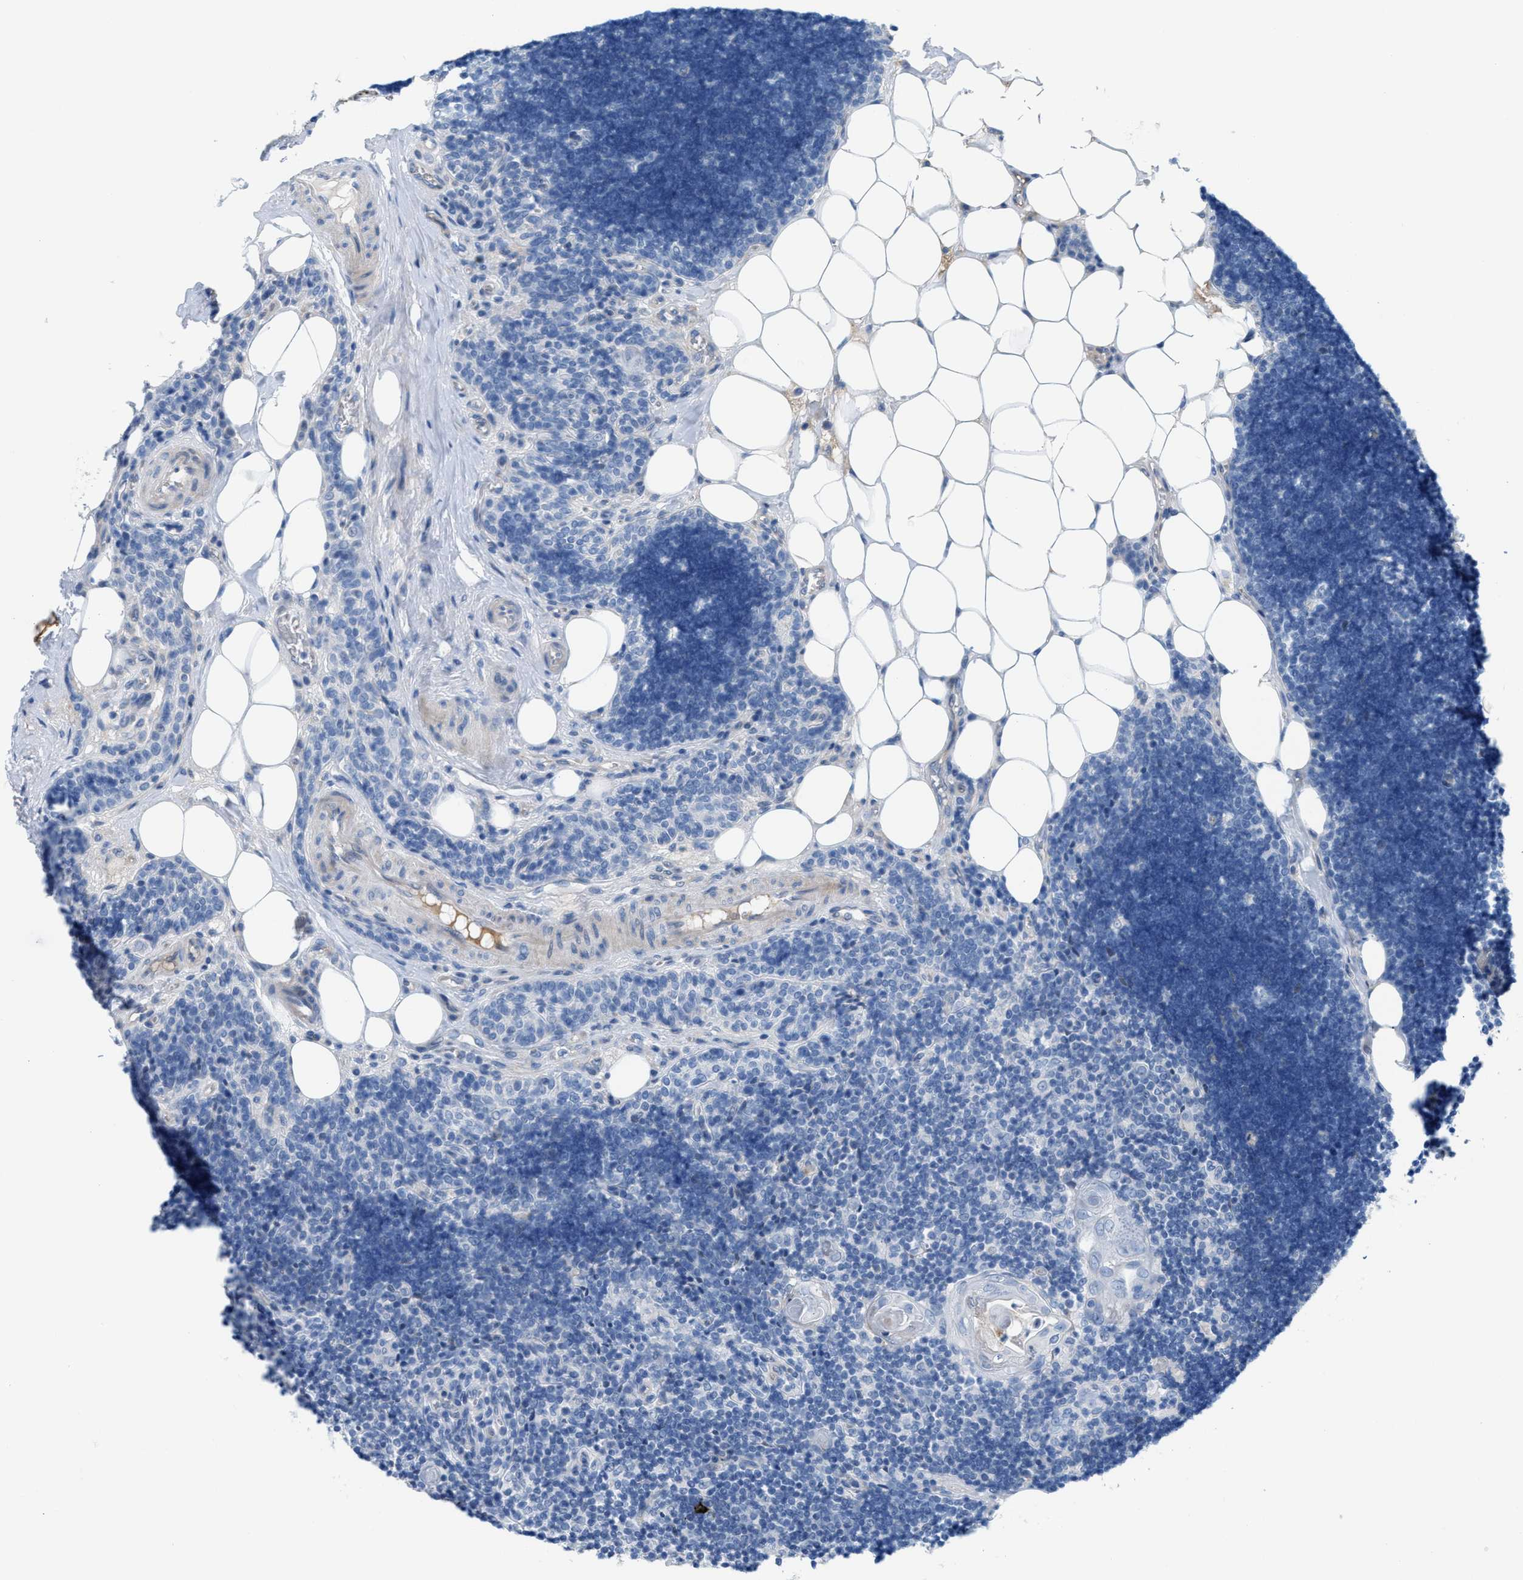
{"staining": {"intensity": "negative", "quantity": "none", "location": "none"}, "tissue": "lymph node", "cell_type": "Germinal center cells", "image_type": "normal", "snomed": [{"axis": "morphology", "description": "Normal tissue, NOS"}, {"axis": "topography", "description": "Lymph node"}], "caption": "An image of lymph node stained for a protein exhibits no brown staining in germinal center cells. (Stains: DAB (3,3'-diaminobenzidine) immunohistochemistry (IHC) with hematoxylin counter stain, Microscopy: brightfield microscopy at high magnification).", "gene": "MPP3", "patient": {"sex": "male", "age": 33}}